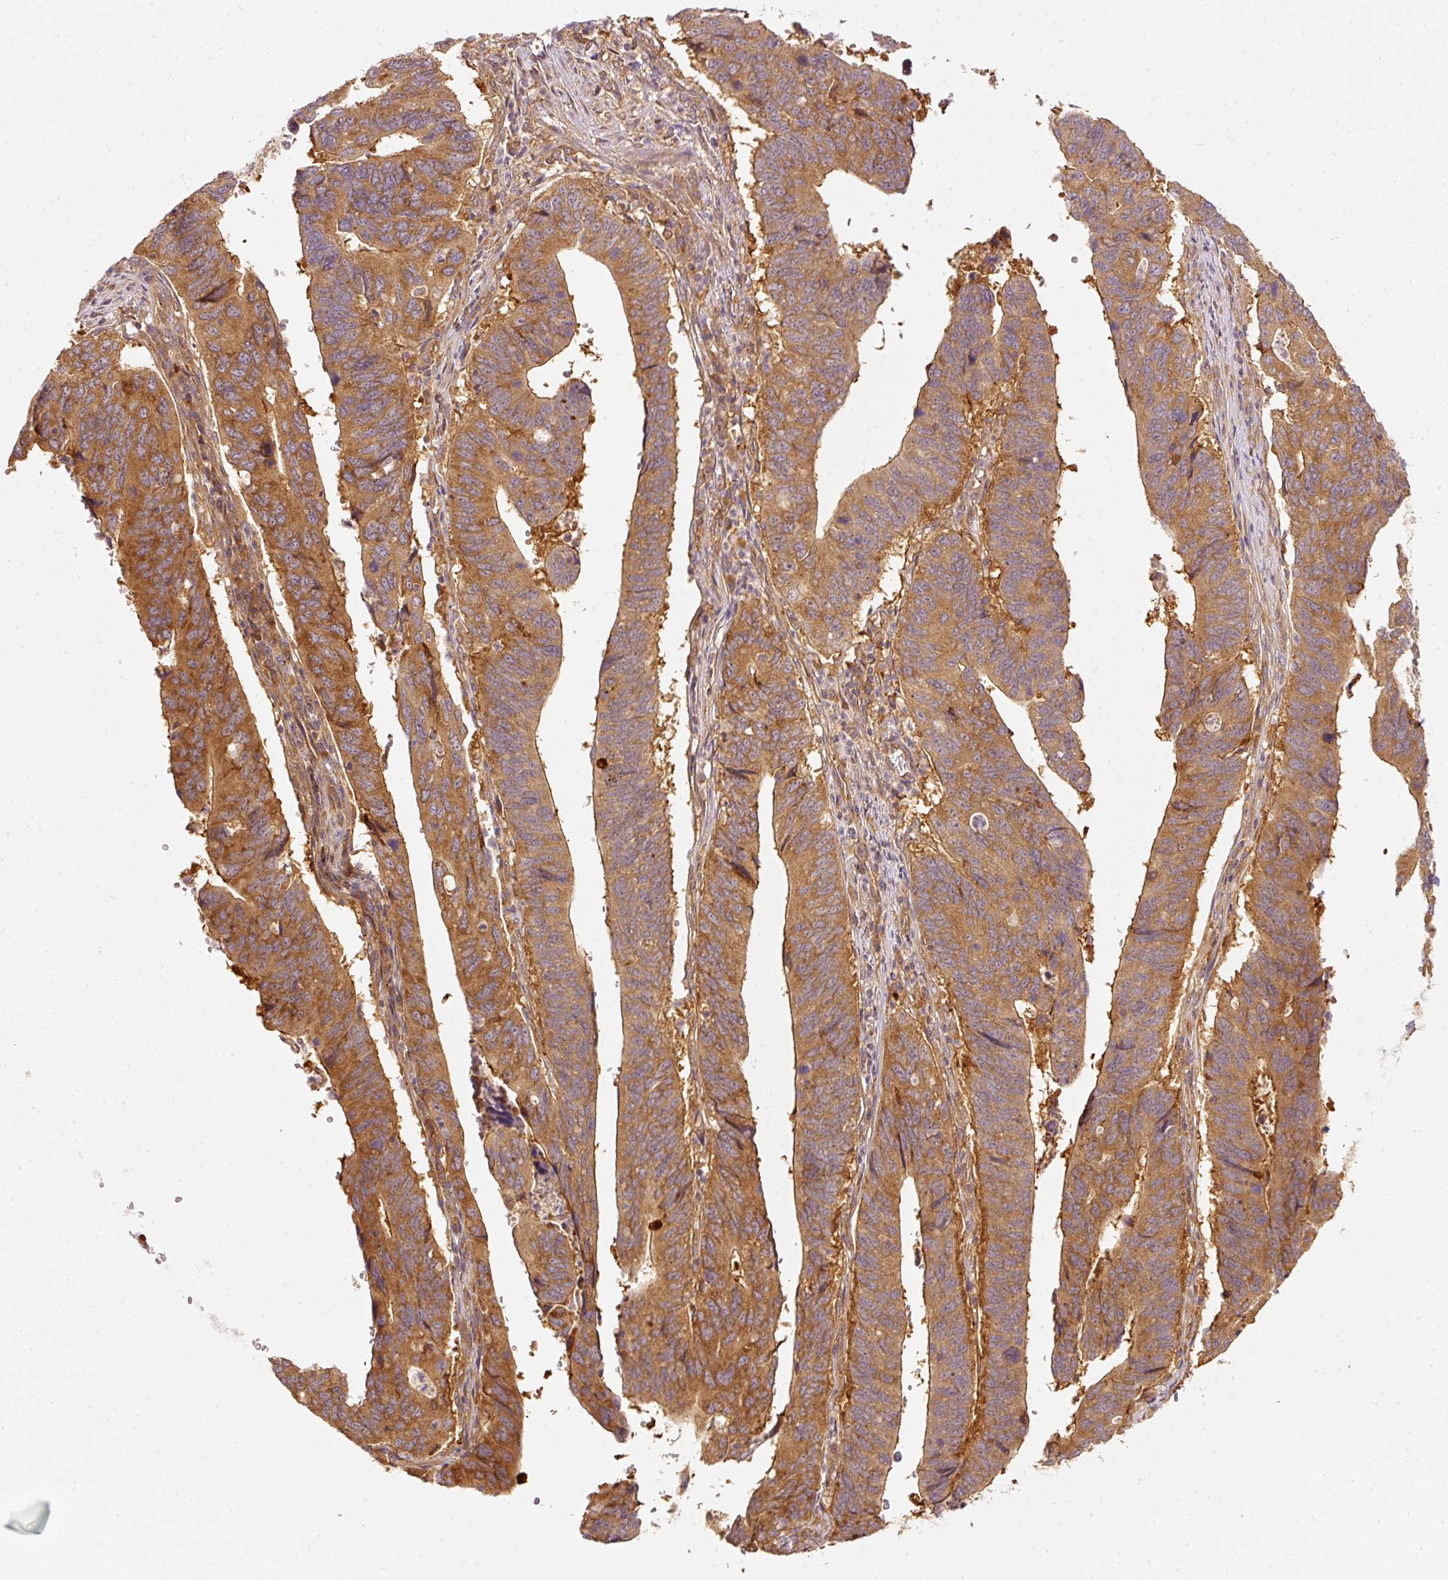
{"staining": {"intensity": "moderate", "quantity": ">75%", "location": "cytoplasmic/membranous"}, "tissue": "stomach cancer", "cell_type": "Tumor cells", "image_type": "cancer", "snomed": [{"axis": "morphology", "description": "Adenocarcinoma, NOS"}, {"axis": "topography", "description": "Stomach"}], "caption": "Stomach cancer stained with a brown dye shows moderate cytoplasmic/membranous positive staining in approximately >75% of tumor cells.", "gene": "EIF3B", "patient": {"sex": "male", "age": 59}}